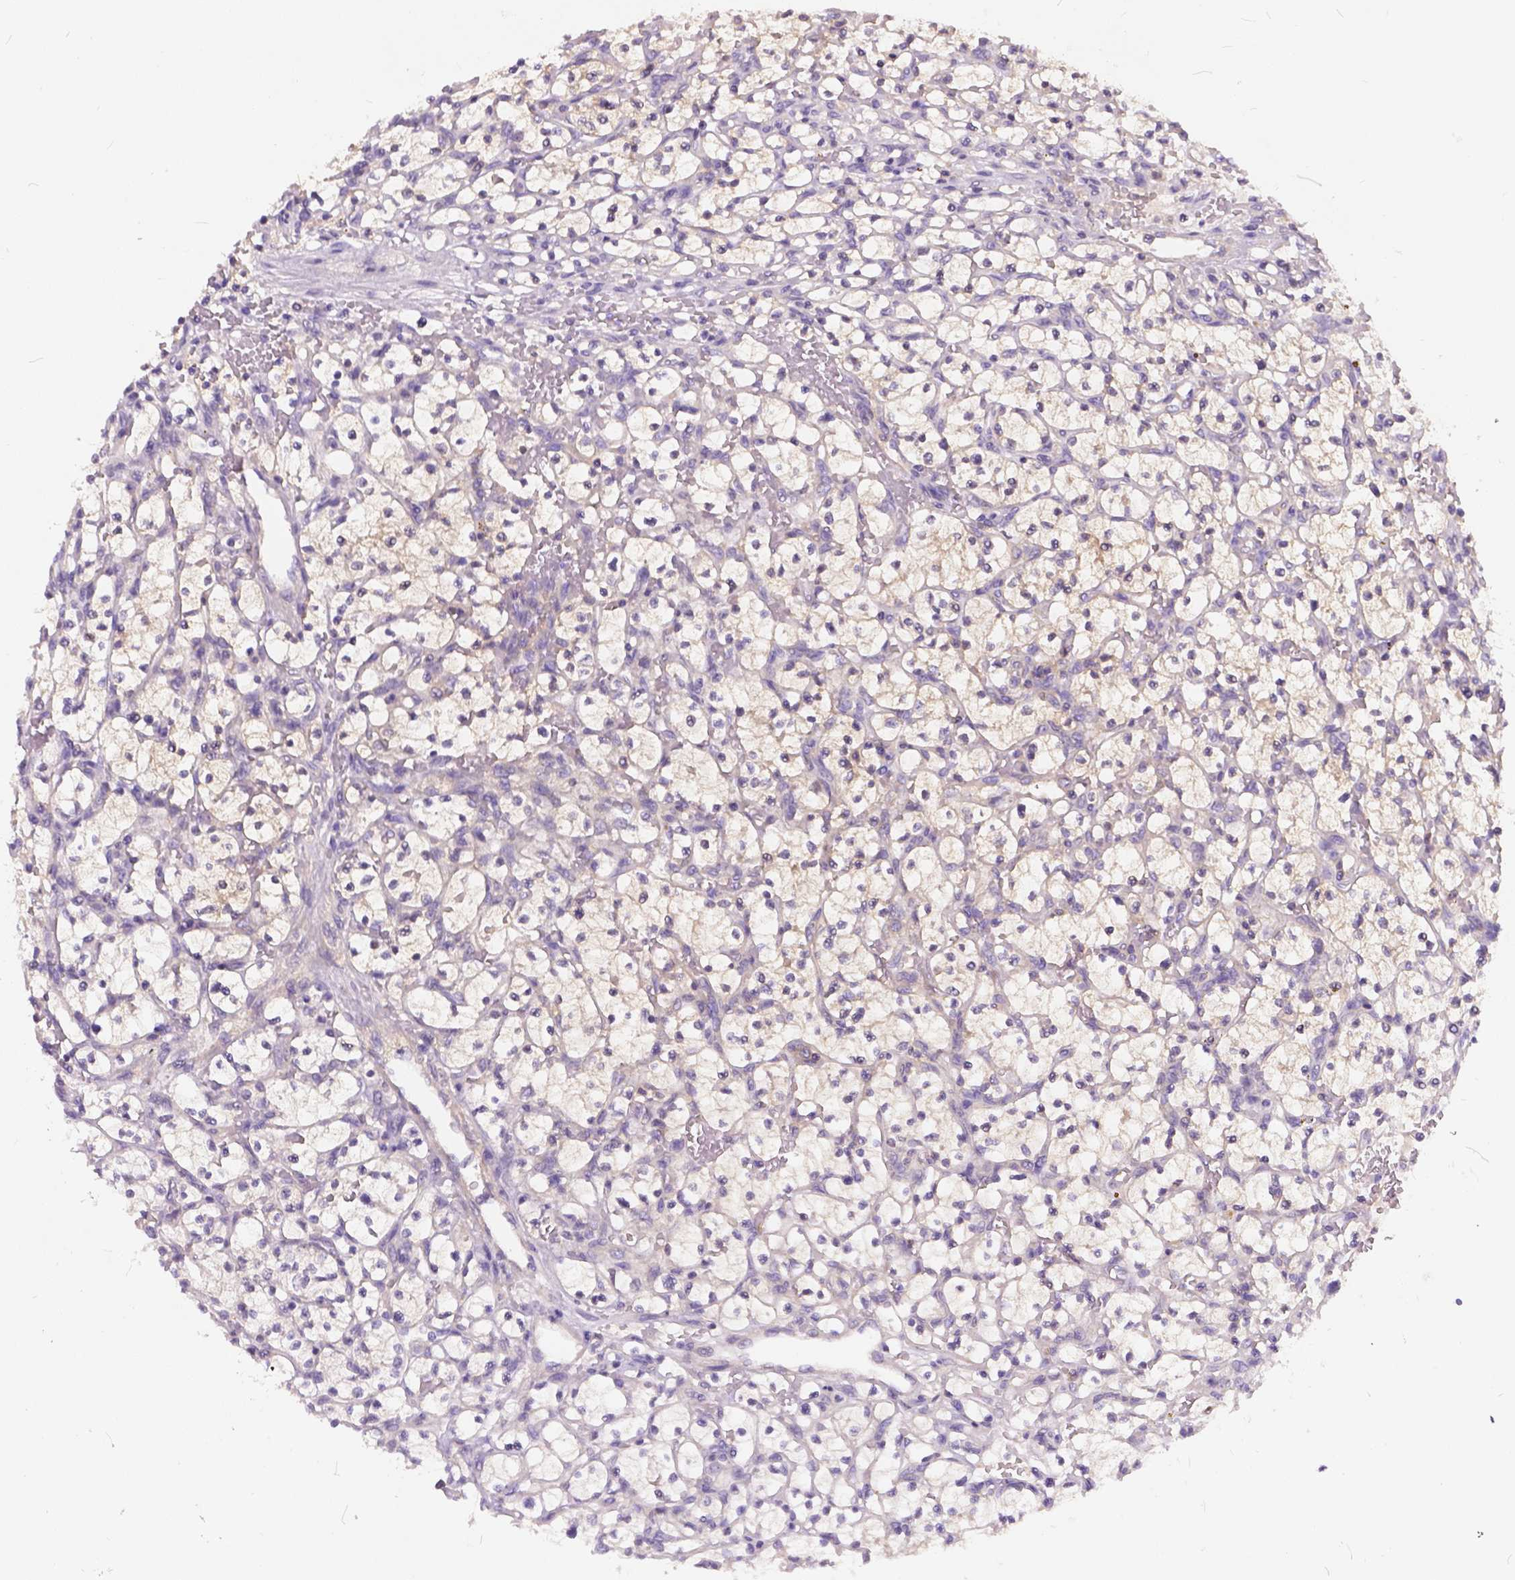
{"staining": {"intensity": "weak", "quantity": ">75%", "location": "cytoplasmic/membranous"}, "tissue": "renal cancer", "cell_type": "Tumor cells", "image_type": "cancer", "snomed": [{"axis": "morphology", "description": "Adenocarcinoma, NOS"}, {"axis": "topography", "description": "Kidney"}], "caption": "Protein staining of renal adenocarcinoma tissue shows weak cytoplasmic/membranous staining in approximately >75% of tumor cells.", "gene": "PEX11G", "patient": {"sex": "female", "age": 64}}